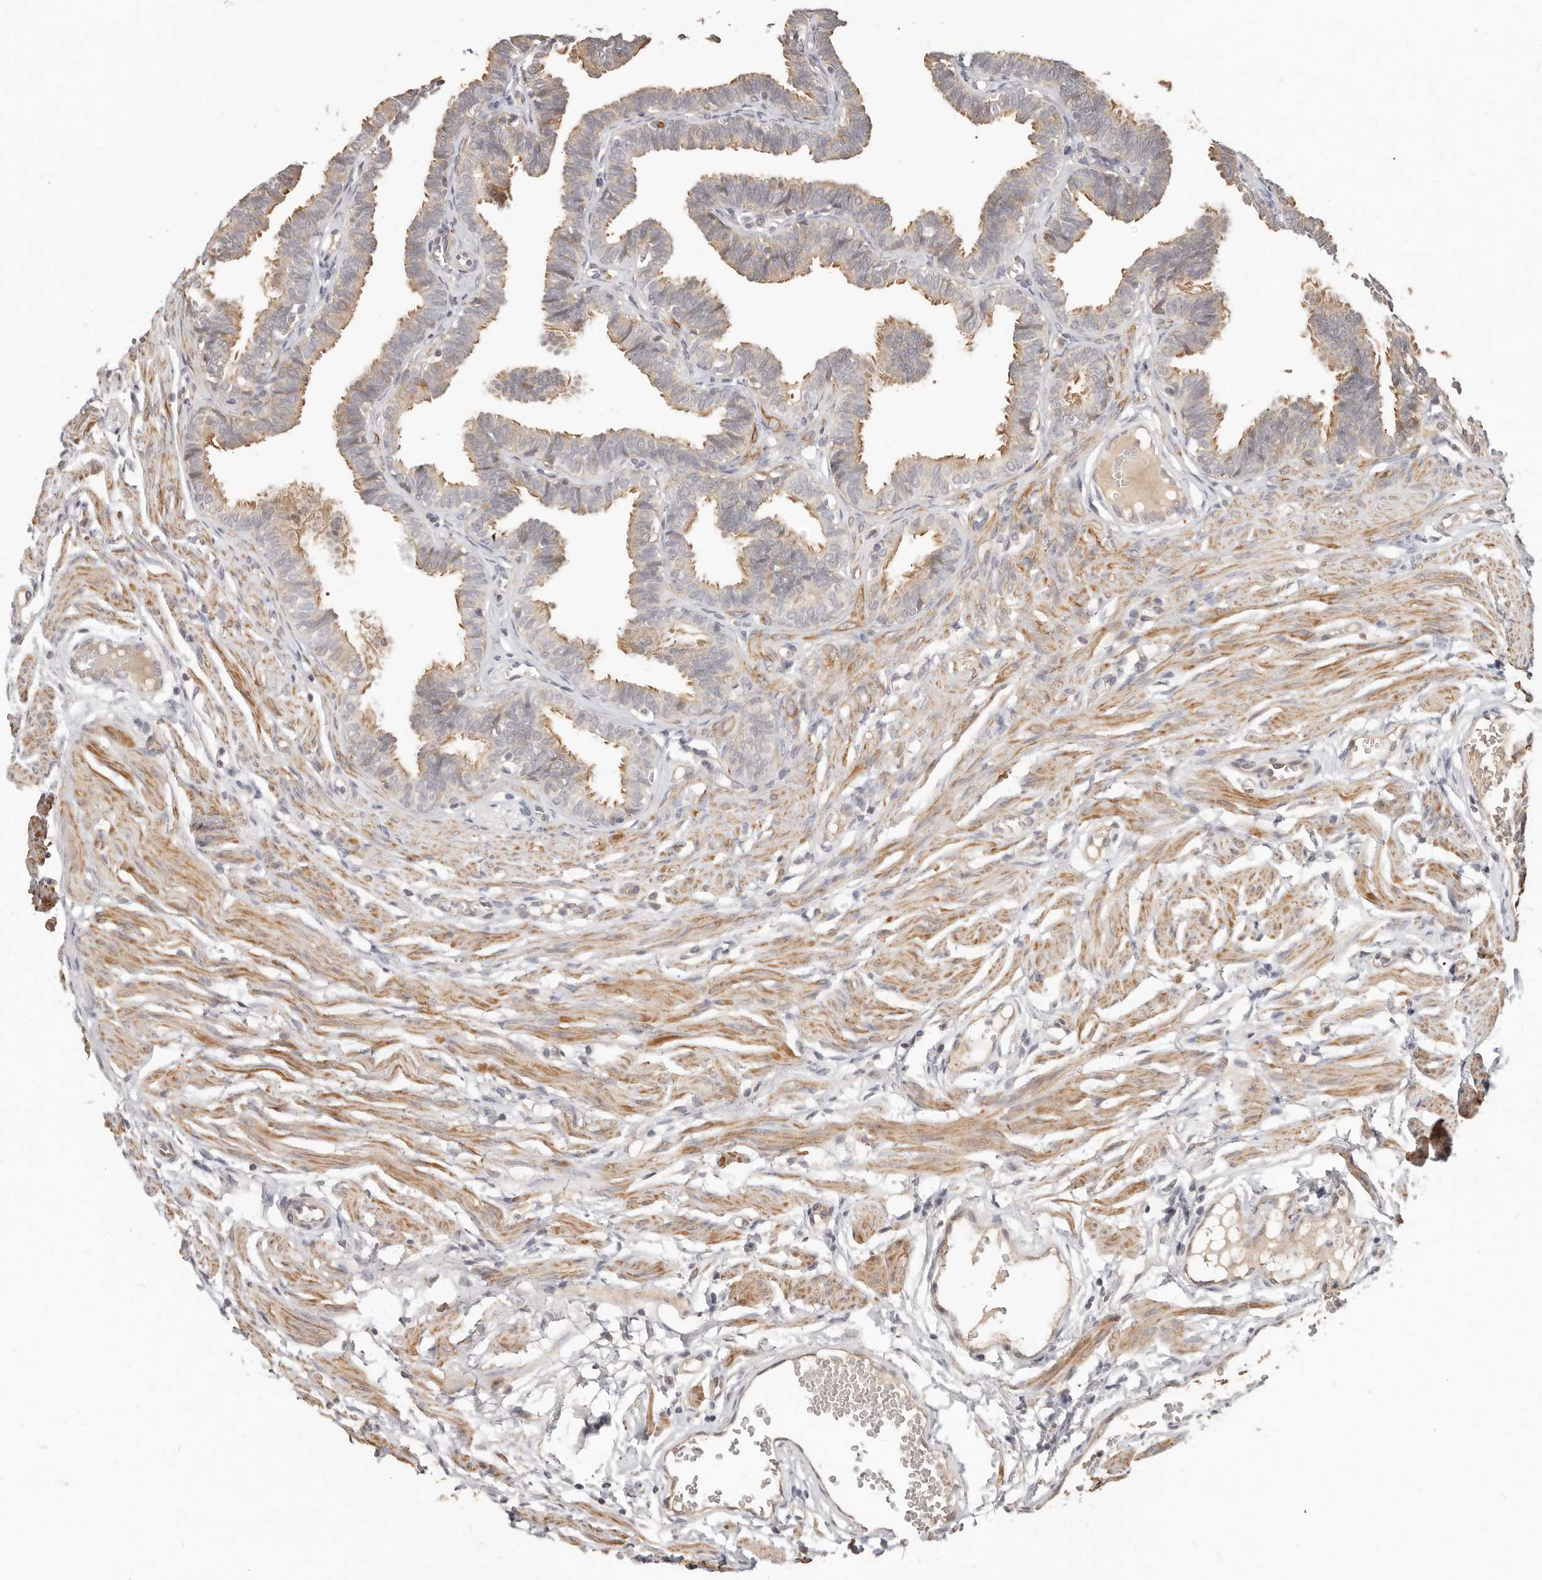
{"staining": {"intensity": "weak", "quantity": ">75%", "location": "cytoplasmic/membranous"}, "tissue": "fallopian tube", "cell_type": "Glandular cells", "image_type": "normal", "snomed": [{"axis": "morphology", "description": "Normal tissue, NOS"}, {"axis": "topography", "description": "Fallopian tube"}, {"axis": "topography", "description": "Ovary"}], "caption": "High-power microscopy captured an immunohistochemistry photomicrograph of benign fallopian tube, revealing weak cytoplasmic/membranous expression in about >75% of glandular cells.", "gene": "MTFR2", "patient": {"sex": "female", "age": 23}}